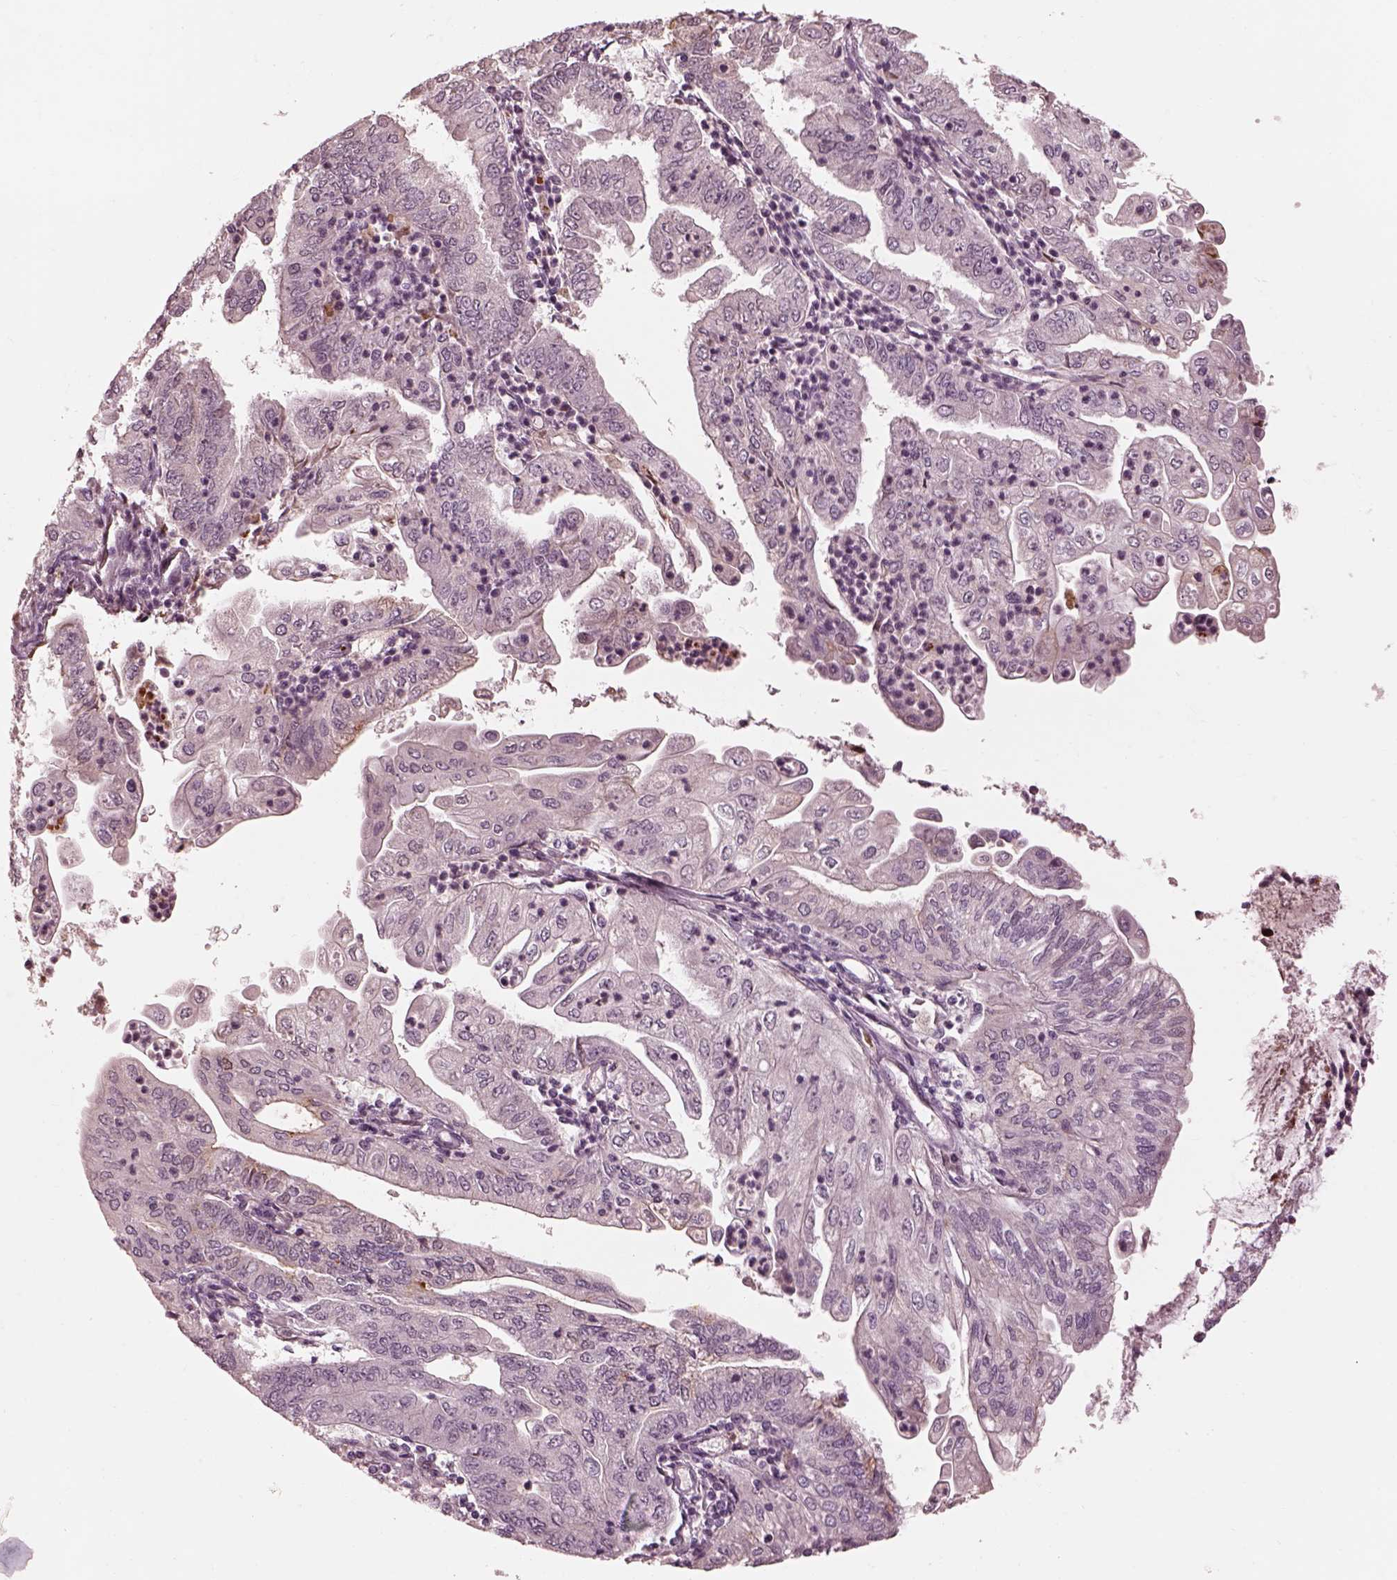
{"staining": {"intensity": "negative", "quantity": "none", "location": "none"}, "tissue": "endometrial cancer", "cell_type": "Tumor cells", "image_type": "cancer", "snomed": [{"axis": "morphology", "description": "Adenocarcinoma, NOS"}, {"axis": "topography", "description": "Endometrium"}], "caption": "High power microscopy photomicrograph of an immunohistochemistry photomicrograph of endometrial cancer (adenocarcinoma), revealing no significant staining in tumor cells. The staining is performed using DAB brown chromogen with nuclei counter-stained in using hematoxylin.", "gene": "KCNA2", "patient": {"sex": "female", "age": 55}}